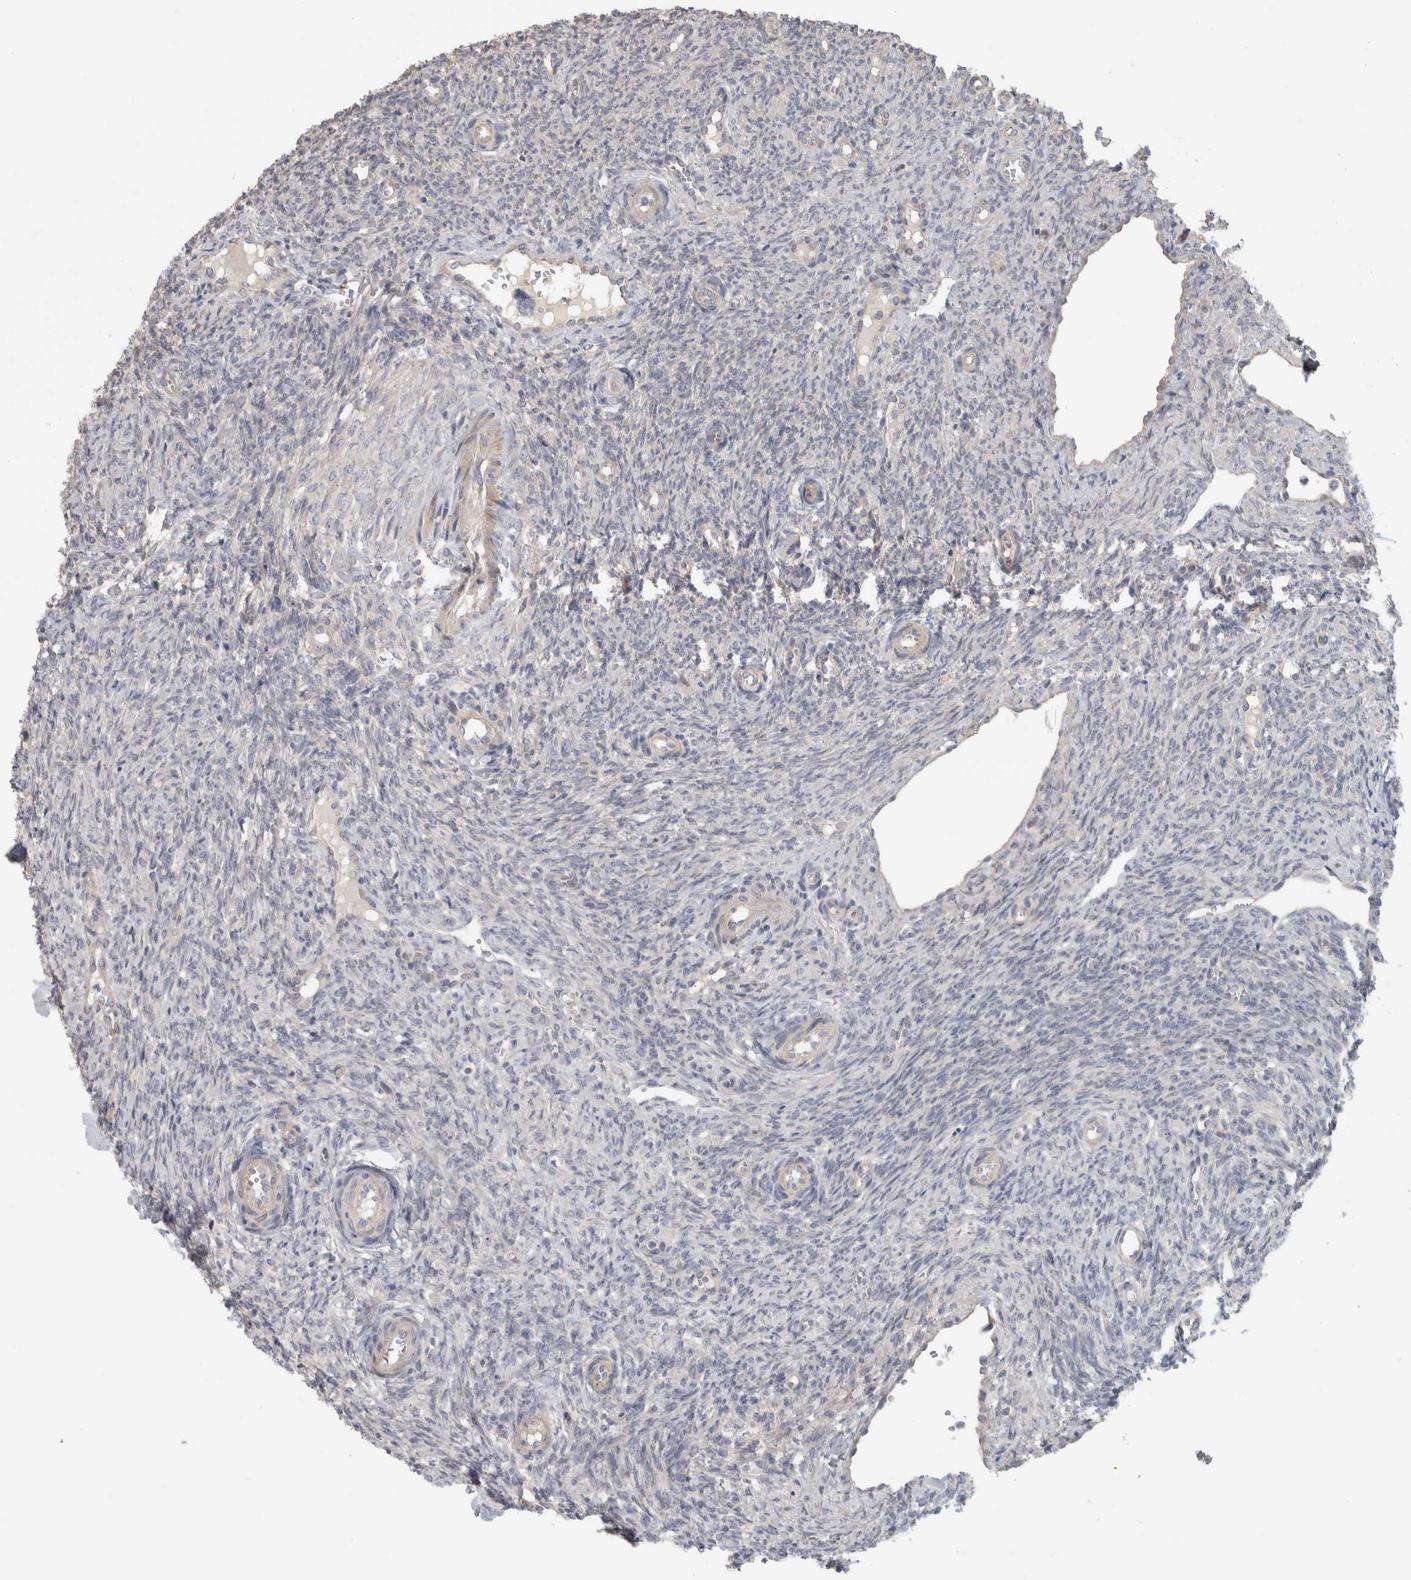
{"staining": {"intensity": "moderate", "quantity": ">75%", "location": "cytoplasmic/membranous"}, "tissue": "ovary", "cell_type": "Follicle cells", "image_type": "normal", "snomed": [{"axis": "morphology", "description": "Normal tissue, NOS"}, {"axis": "topography", "description": "Ovary"}], "caption": "Immunohistochemical staining of benign ovary demonstrates medium levels of moderate cytoplasmic/membranous expression in about >75% of follicle cells. (Stains: DAB (3,3'-diaminobenzidine) in brown, nuclei in blue, Microscopy: brightfield microscopy at high magnification).", "gene": "DCXR", "patient": {"sex": "female", "age": 41}}